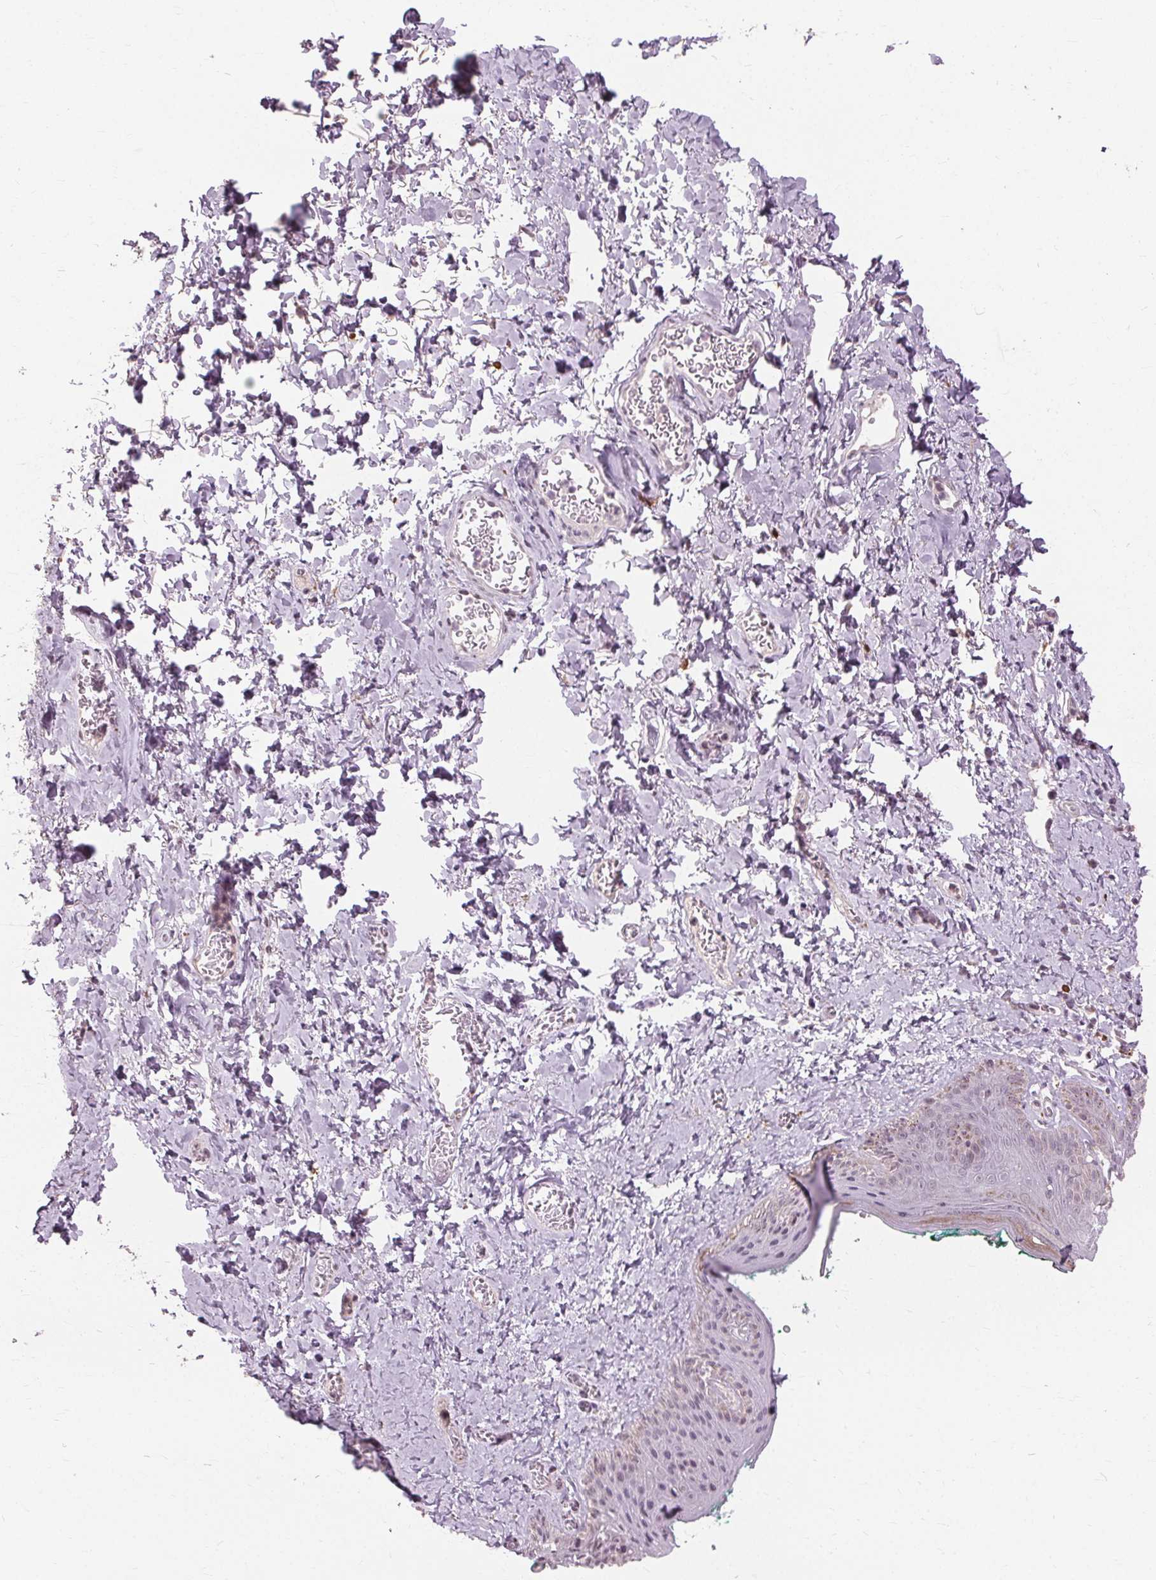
{"staining": {"intensity": "moderate", "quantity": "<25%", "location": "cytoplasmic/membranous"}, "tissue": "skin", "cell_type": "Epidermal cells", "image_type": "normal", "snomed": [{"axis": "morphology", "description": "Normal tissue, NOS"}, {"axis": "topography", "description": "Vulva"}, {"axis": "topography", "description": "Peripheral nerve tissue"}], "caption": "High-power microscopy captured an IHC micrograph of benign skin, revealing moderate cytoplasmic/membranous expression in about <25% of epidermal cells. The protein is shown in brown color, while the nuclei are stained blue.", "gene": "SIGLEC6", "patient": {"sex": "female", "age": 66}}